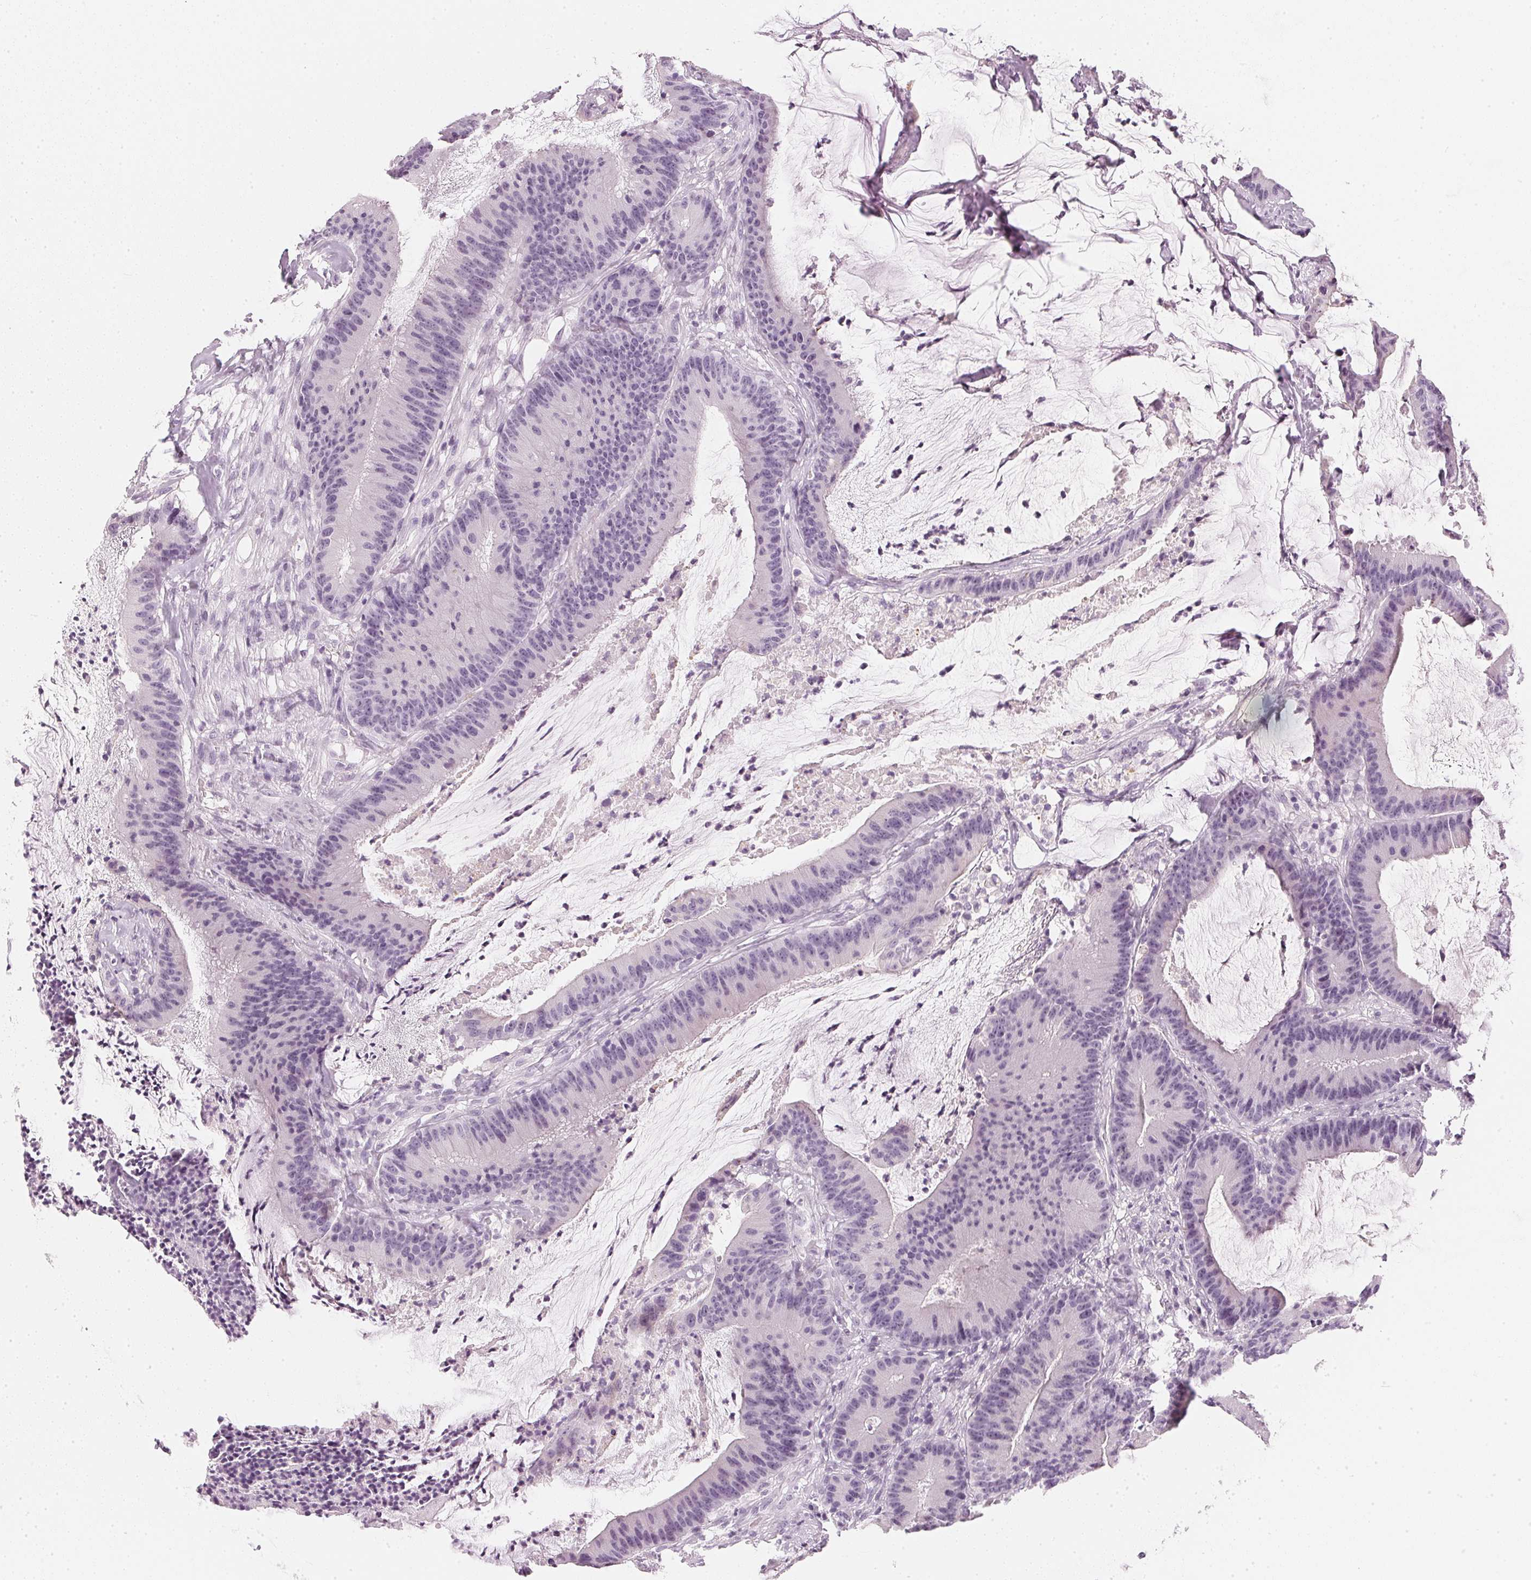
{"staining": {"intensity": "negative", "quantity": "none", "location": "none"}, "tissue": "colorectal cancer", "cell_type": "Tumor cells", "image_type": "cancer", "snomed": [{"axis": "morphology", "description": "Adenocarcinoma, NOS"}, {"axis": "topography", "description": "Colon"}], "caption": "Tumor cells show no significant protein expression in colorectal cancer (adenocarcinoma). (Stains: DAB (3,3'-diaminobenzidine) immunohistochemistry with hematoxylin counter stain, Microscopy: brightfield microscopy at high magnification).", "gene": "CHST4", "patient": {"sex": "female", "age": 78}}